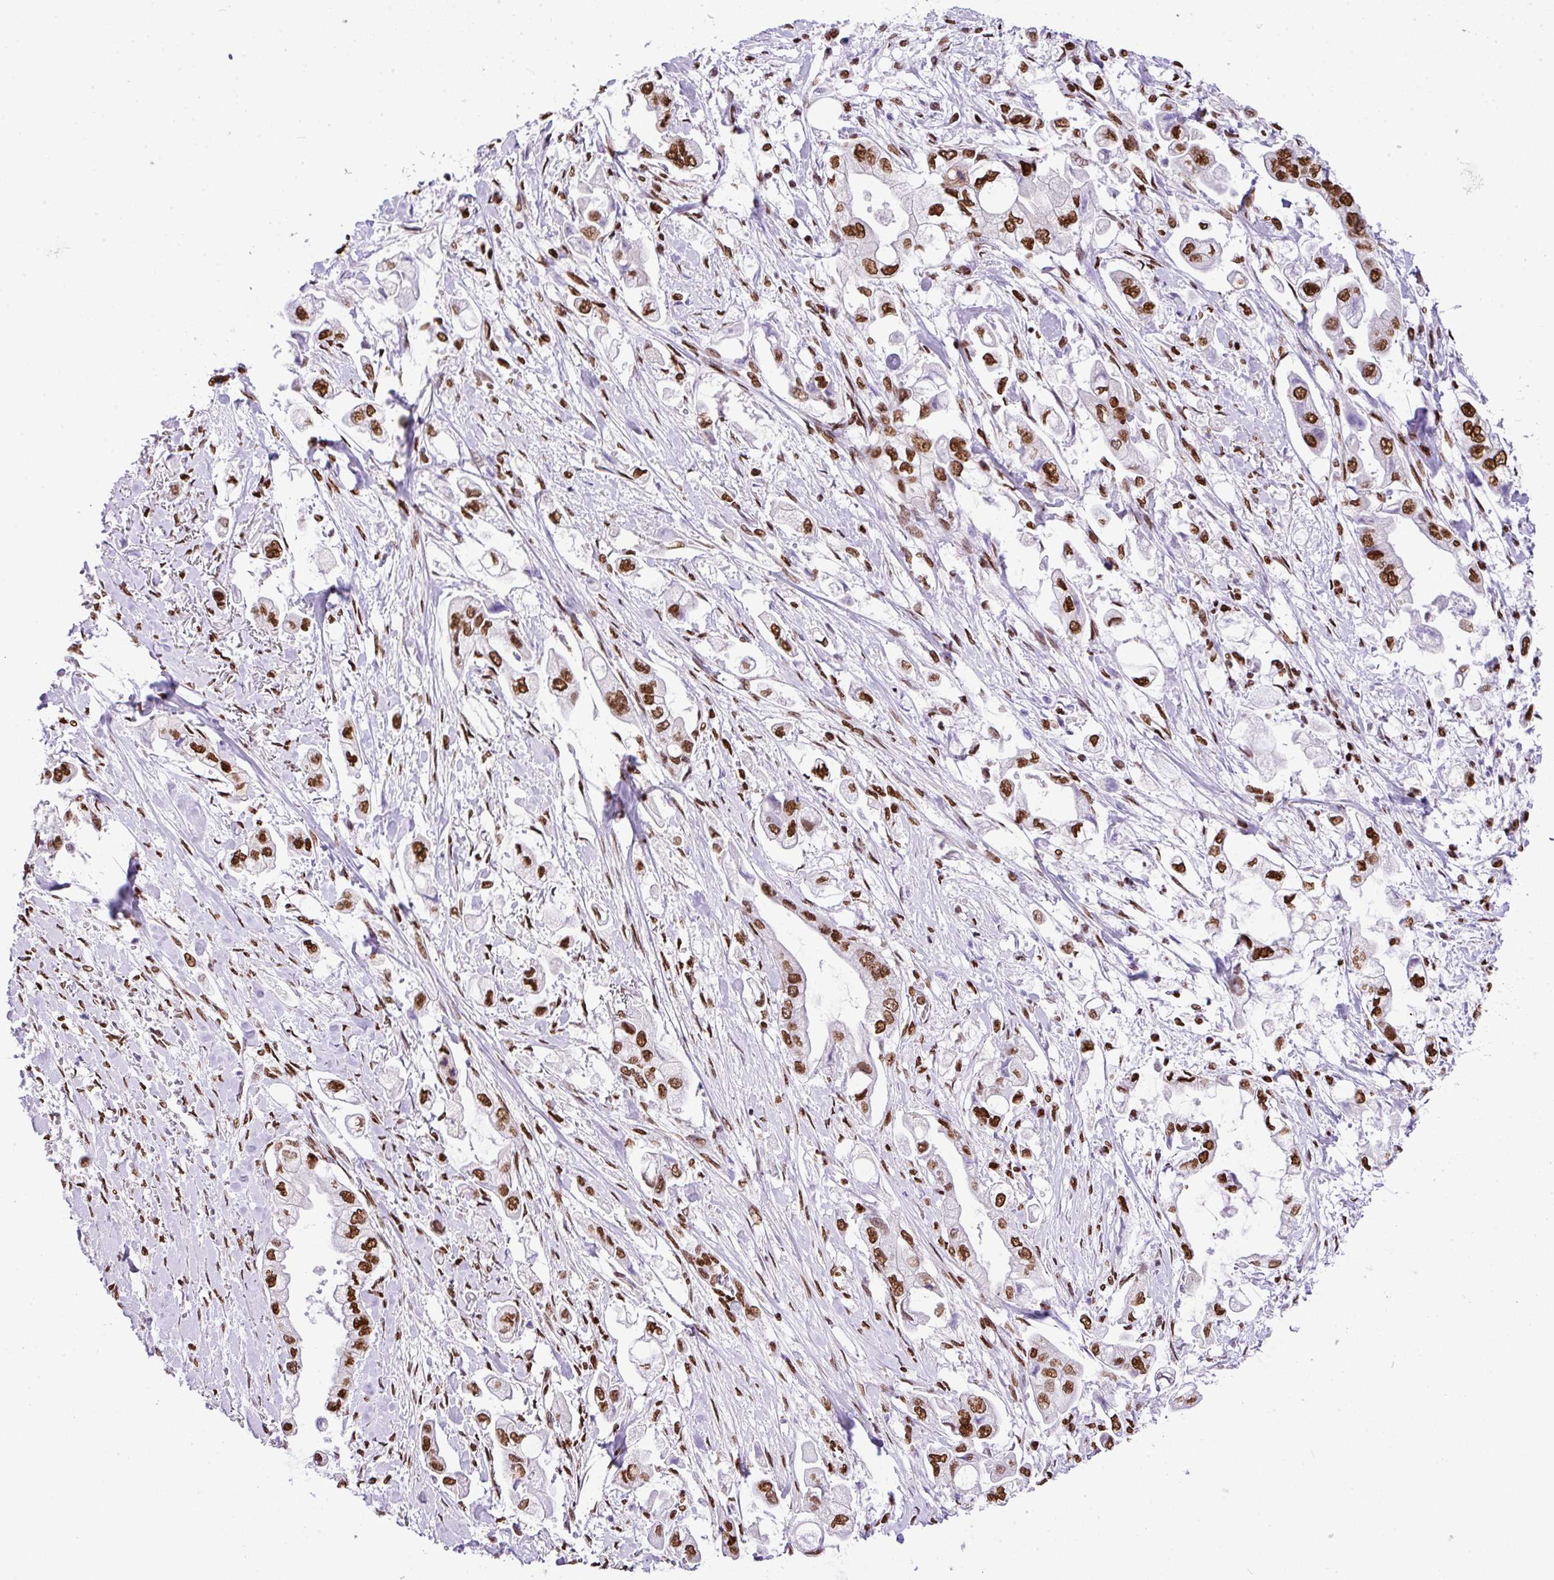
{"staining": {"intensity": "moderate", "quantity": ">75%", "location": "nuclear"}, "tissue": "stomach cancer", "cell_type": "Tumor cells", "image_type": "cancer", "snomed": [{"axis": "morphology", "description": "Adenocarcinoma, NOS"}, {"axis": "topography", "description": "Stomach"}], "caption": "Immunohistochemical staining of stomach adenocarcinoma shows moderate nuclear protein positivity in approximately >75% of tumor cells. (DAB (3,3'-diaminobenzidine) IHC with brightfield microscopy, high magnification).", "gene": "RARG", "patient": {"sex": "male", "age": 62}}